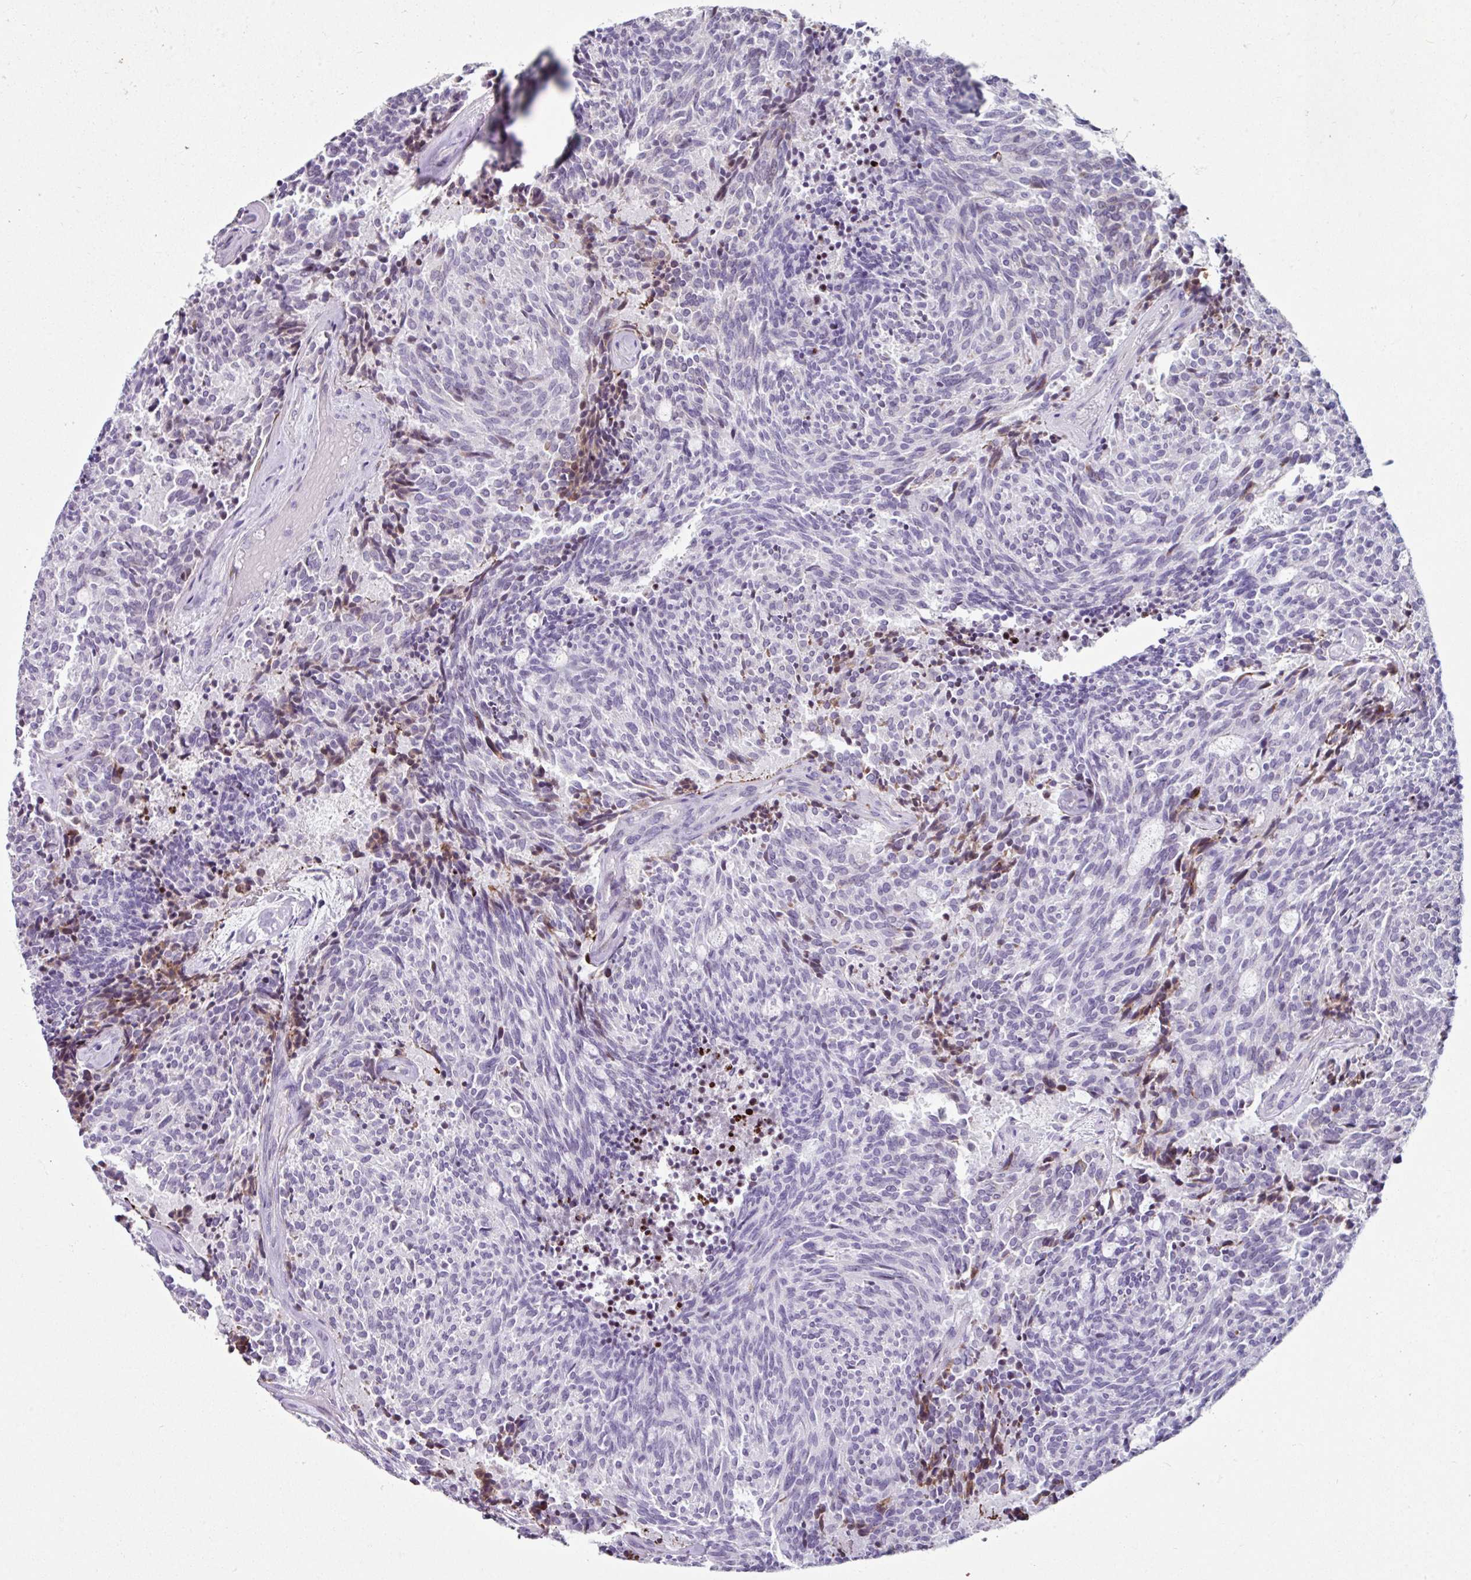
{"staining": {"intensity": "negative", "quantity": "none", "location": "none"}, "tissue": "carcinoid", "cell_type": "Tumor cells", "image_type": "cancer", "snomed": [{"axis": "morphology", "description": "Carcinoid, malignant, NOS"}, {"axis": "topography", "description": "Pancreas"}], "caption": "Protein analysis of carcinoid (malignant) exhibits no significant positivity in tumor cells.", "gene": "TRA2A", "patient": {"sex": "female", "age": 54}}